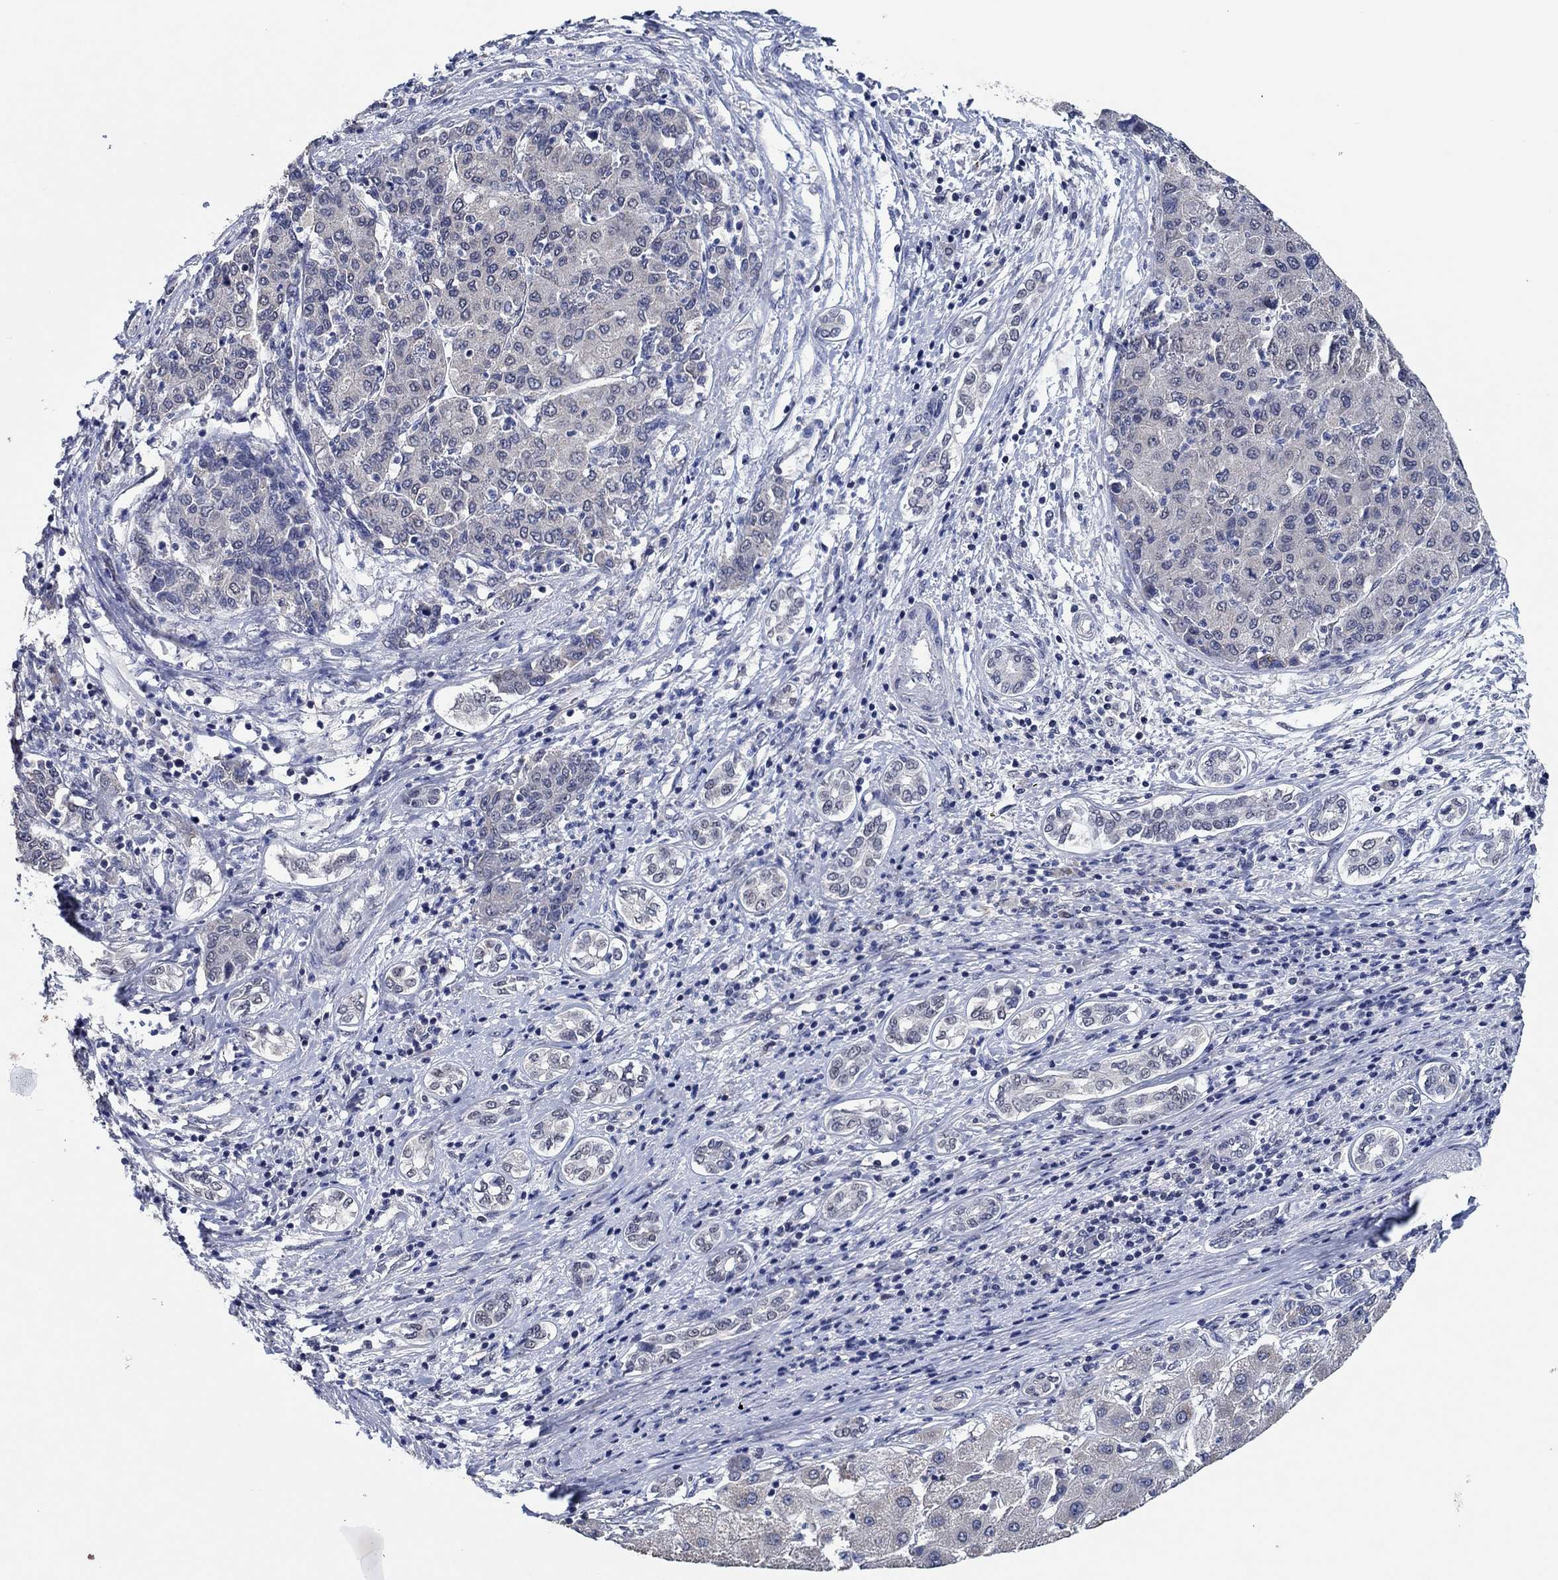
{"staining": {"intensity": "negative", "quantity": "none", "location": "none"}, "tissue": "liver cancer", "cell_type": "Tumor cells", "image_type": "cancer", "snomed": [{"axis": "morphology", "description": "Carcinoma, Hepatocellular, NOS"}, {"axis": "topography", "description": "Liver"}], "caption": "Immunohistochemistry (IHC) of hepatocellular carcinoma (liver) shows no staining in tumor cells.", "gene": "PRRT3", "patient": {"sex": "male", "age": 65}}